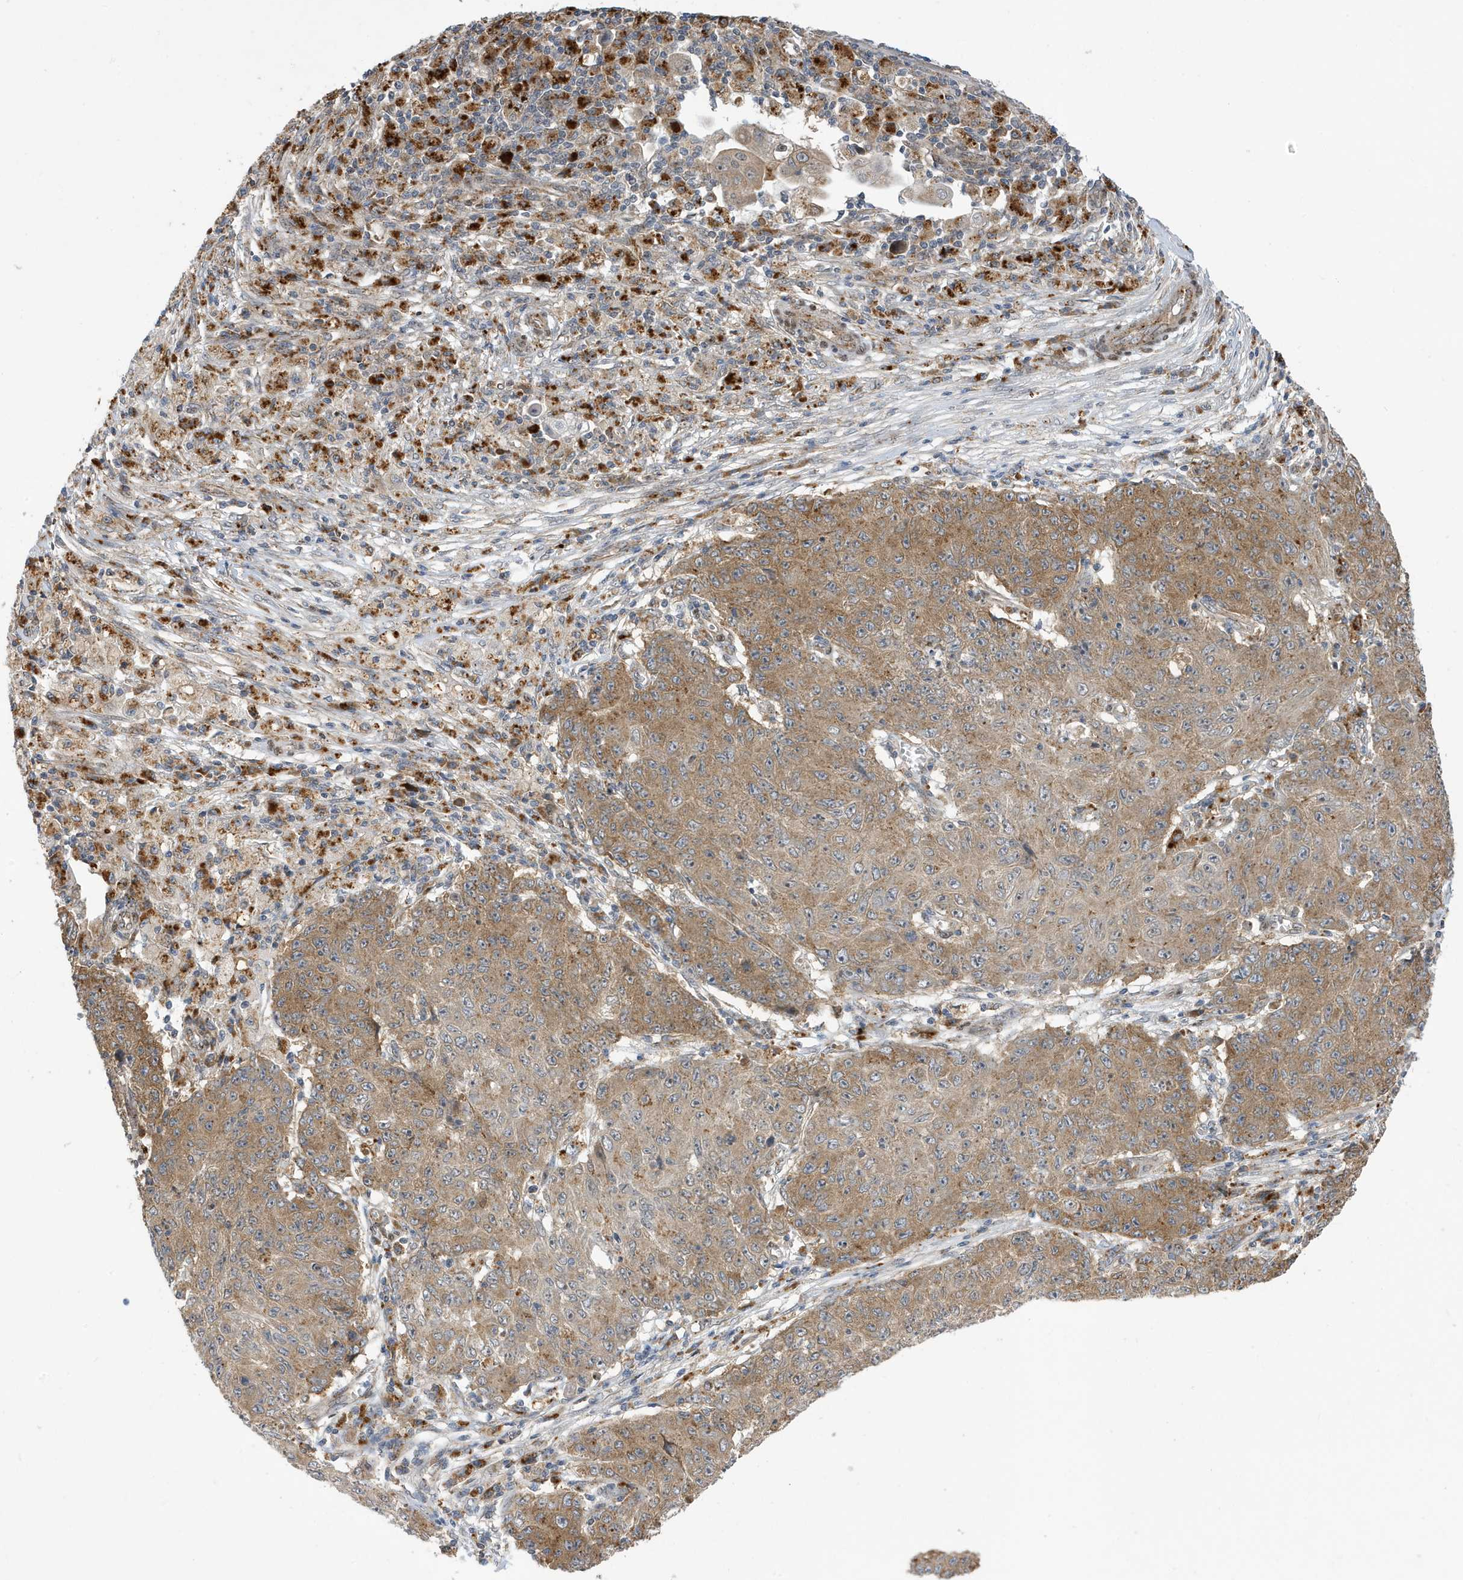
{"staining": {"intensity": "moderate", "quantity": ">75%", "location": "cytoplasmic/membranous"}, "tissue": "ovarian cancer", "cell_type": "Tumor cells", "image_type": "cancer", "snomed": [{"axis": "morphology", "description": "Carcinoma, endometroid"}, {"axis": "topography", "description": "Ovary"}], "caption": "High-power microscopy captured an IHC photomicrograph of ovarian cancer (endometroid carcinoma), revealing moderate cytoplasmic/membranous positivity in about >75% of tumor cells.", "gene": "ZNF507", "patient": {"sex": "female", "age": 42}}